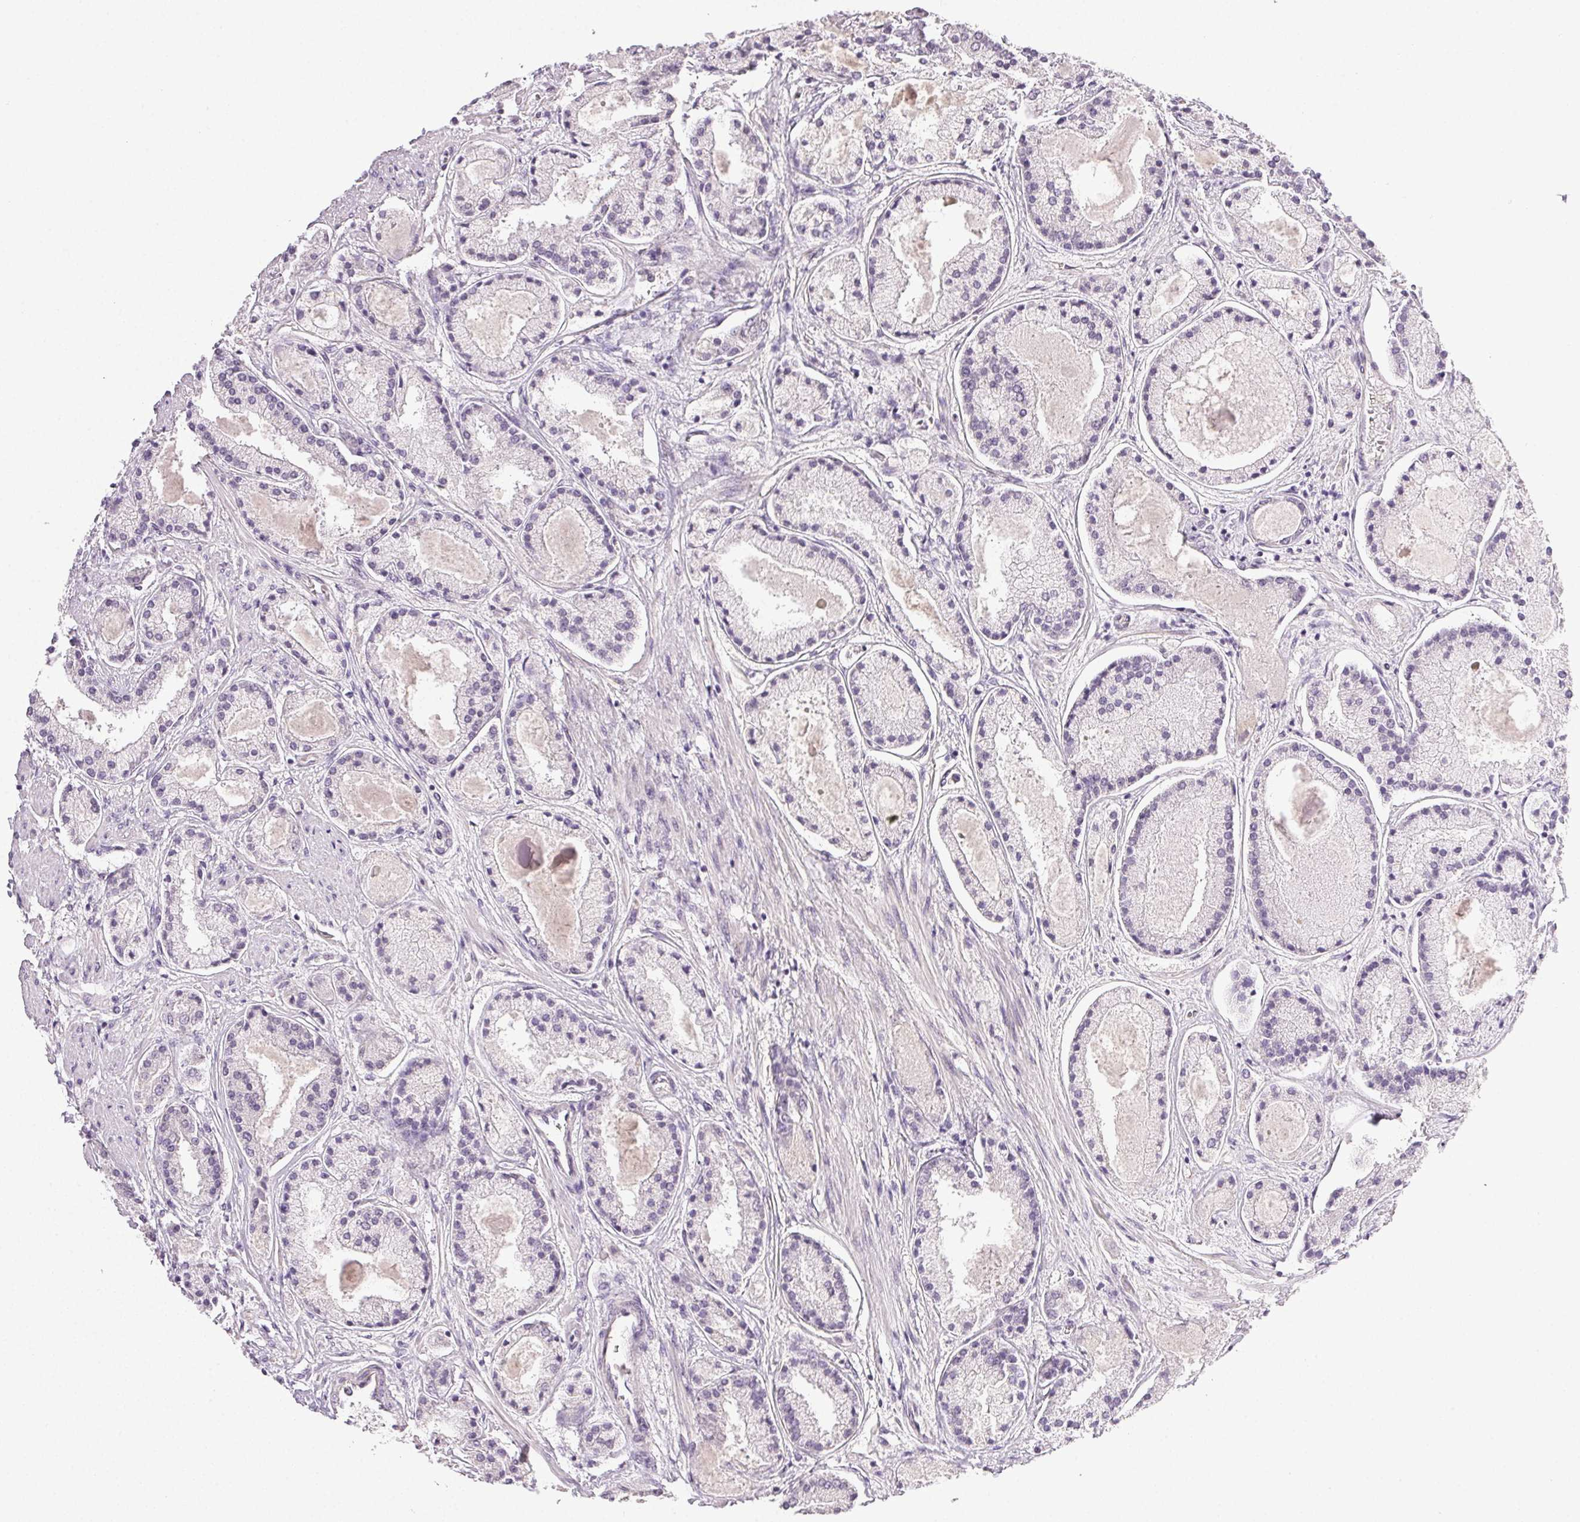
{"staining": {"intensity": "negative", "quantity": "none", "location": "none"}, "tissue": "prostate cancer", "cell_type": "Tumor cells", "image_type": "cancer", "snomed": [{"axis": "morphology", "description": "Adenocarcinoma, High grade"}, {"axis": "topography", "description": "Prostate"}], "caption": "An immunohistochemistry (IHC) micrograph of prostate cancer is shown. There is no staining in tumor cells of prostate cancer.", "gene": "PLCB1", "patient": {"sex": "male", "age": 67}}